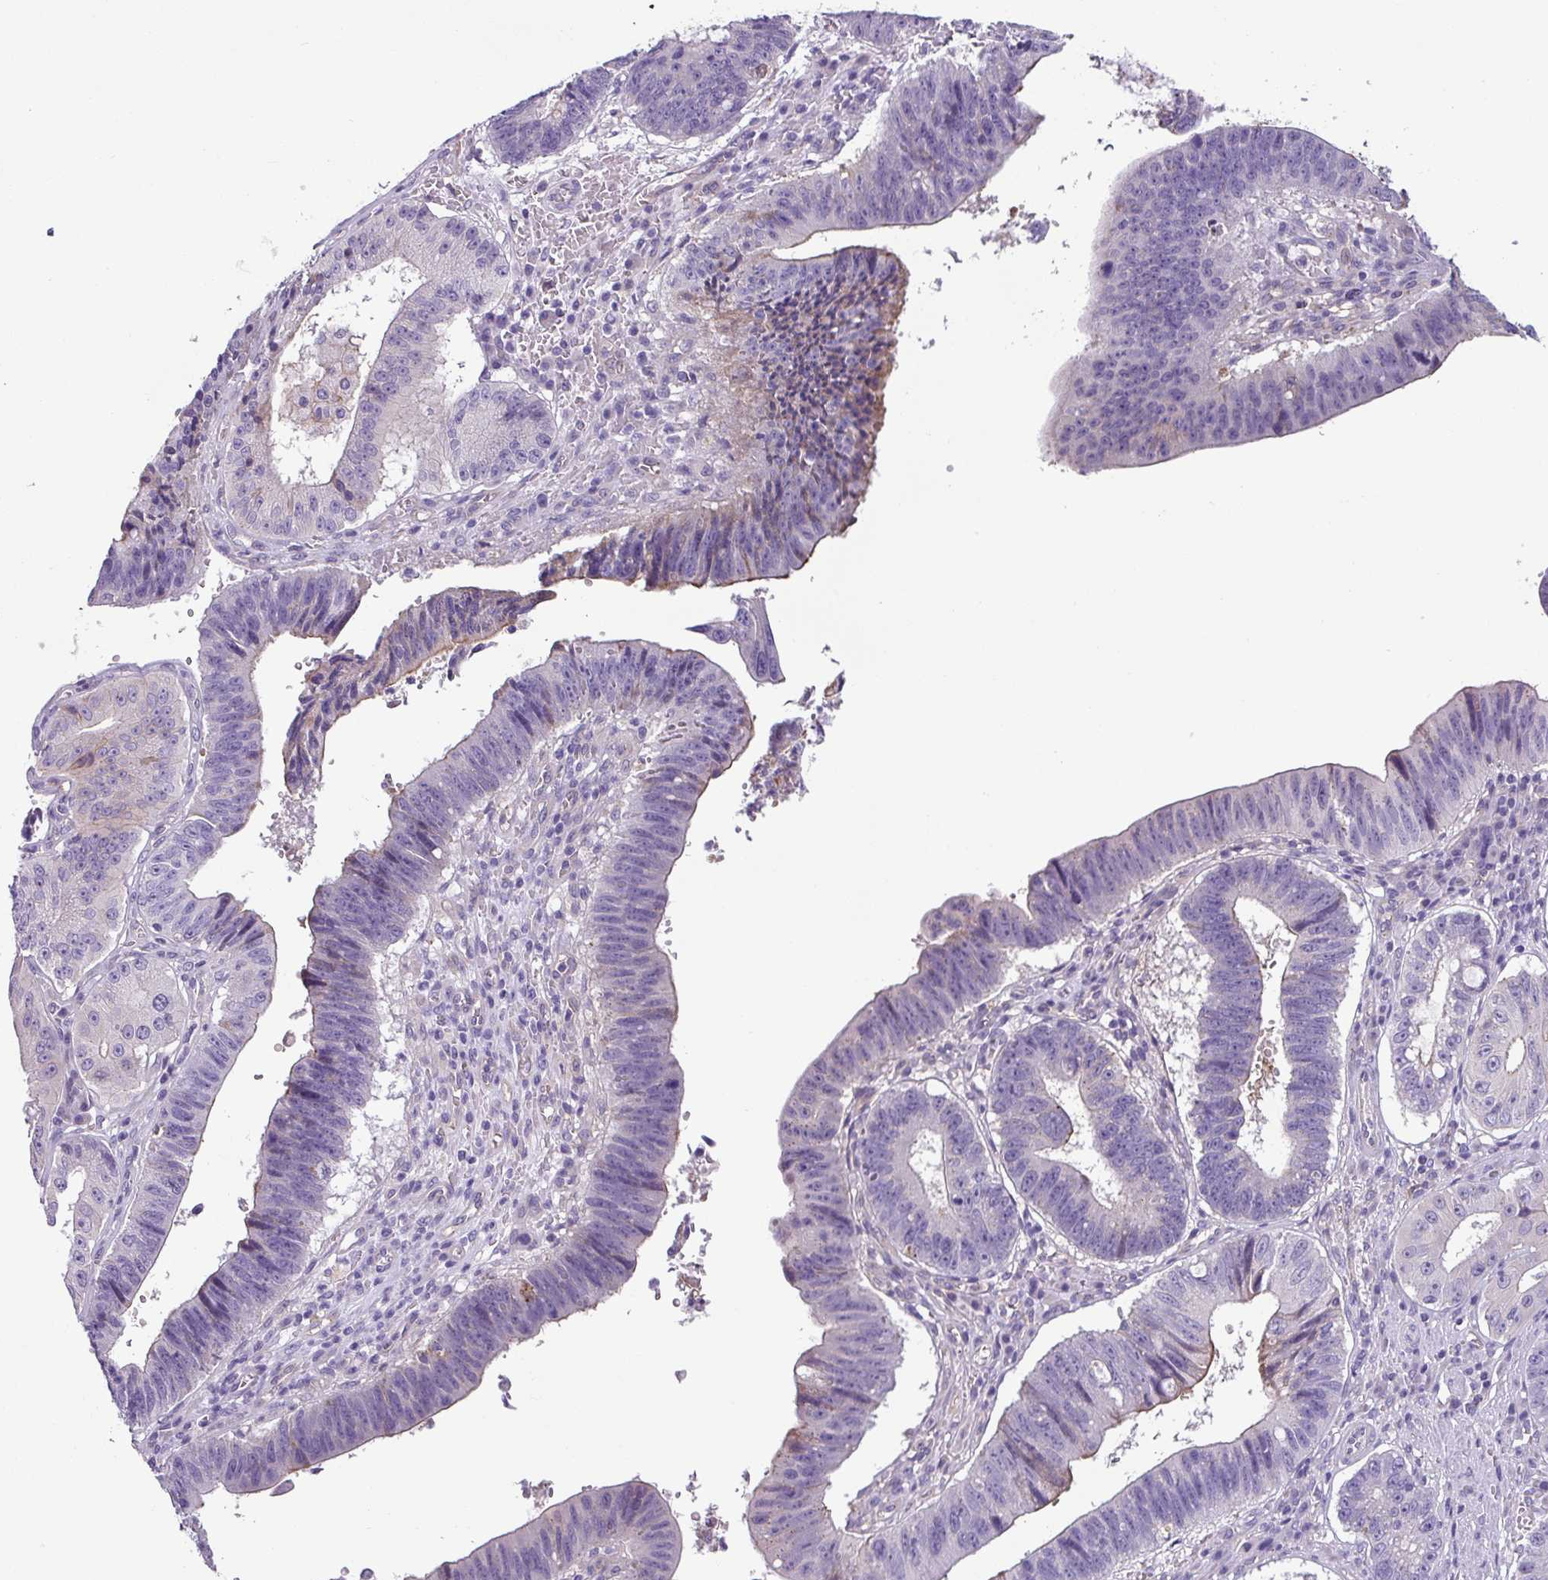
{"staining": {"intensity": "negative", "quantity": "none", "location": "none"}, "tissue": "stomach cancer", "cell_type": "Tumor cells", "image_type": "cancer", "snomed": [{"axis": "morphology", "description": "Adenocarcinoma, NOS"}, {"axis": "topography", "description": "Stomach"}], "caption": "The IHC micrograph has no significant expression in tumor cells of stomach cancer (adenocarcinoma) tissue.", "gene": "TMEM178B", "patient": {"sex": "male", "age": 59}}